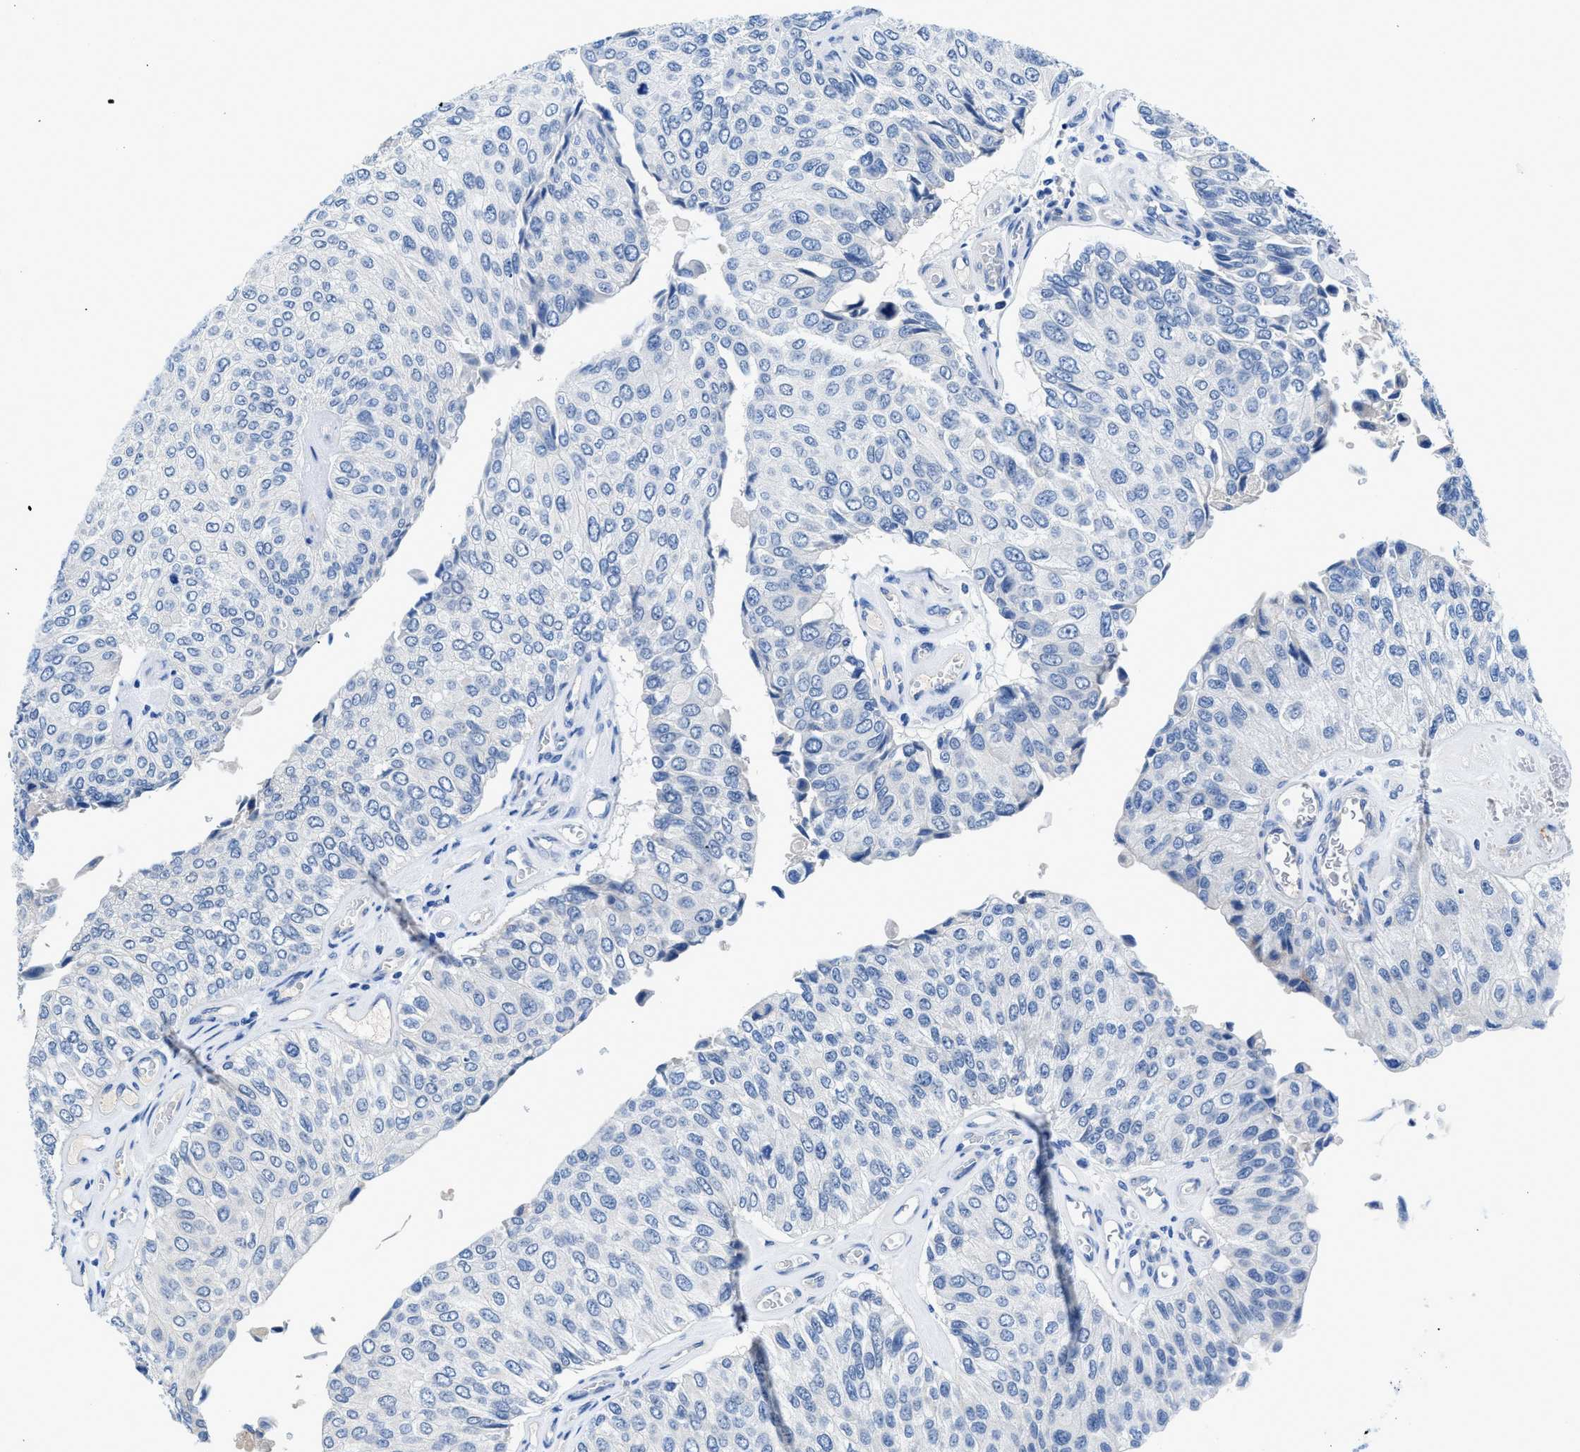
{"staining": {"intensity": "negative", "quantity": "none", "location": "none"}, "tissue": "urothelial cancer", "cell_type": "Tumor cells", "image_type": "cancer", "snomed": [{"axis": "morphology", "description": "Urothelial carcinoma, High grade"}, {"axis": "topography", "description": "Kidney"}, {"axis": "topography", "description": "Urinary bladder"}], "caption": "Tumor cells are negative for brown protein staining in urothelial cancer. The staining is performed using DAB (3,3'-diaminobenzidine) brown chromogen with nuclei counter-stained in using hematoxylin.", "gene": "SLC10A6", "patient": {"sex": "male", "age": 77}}